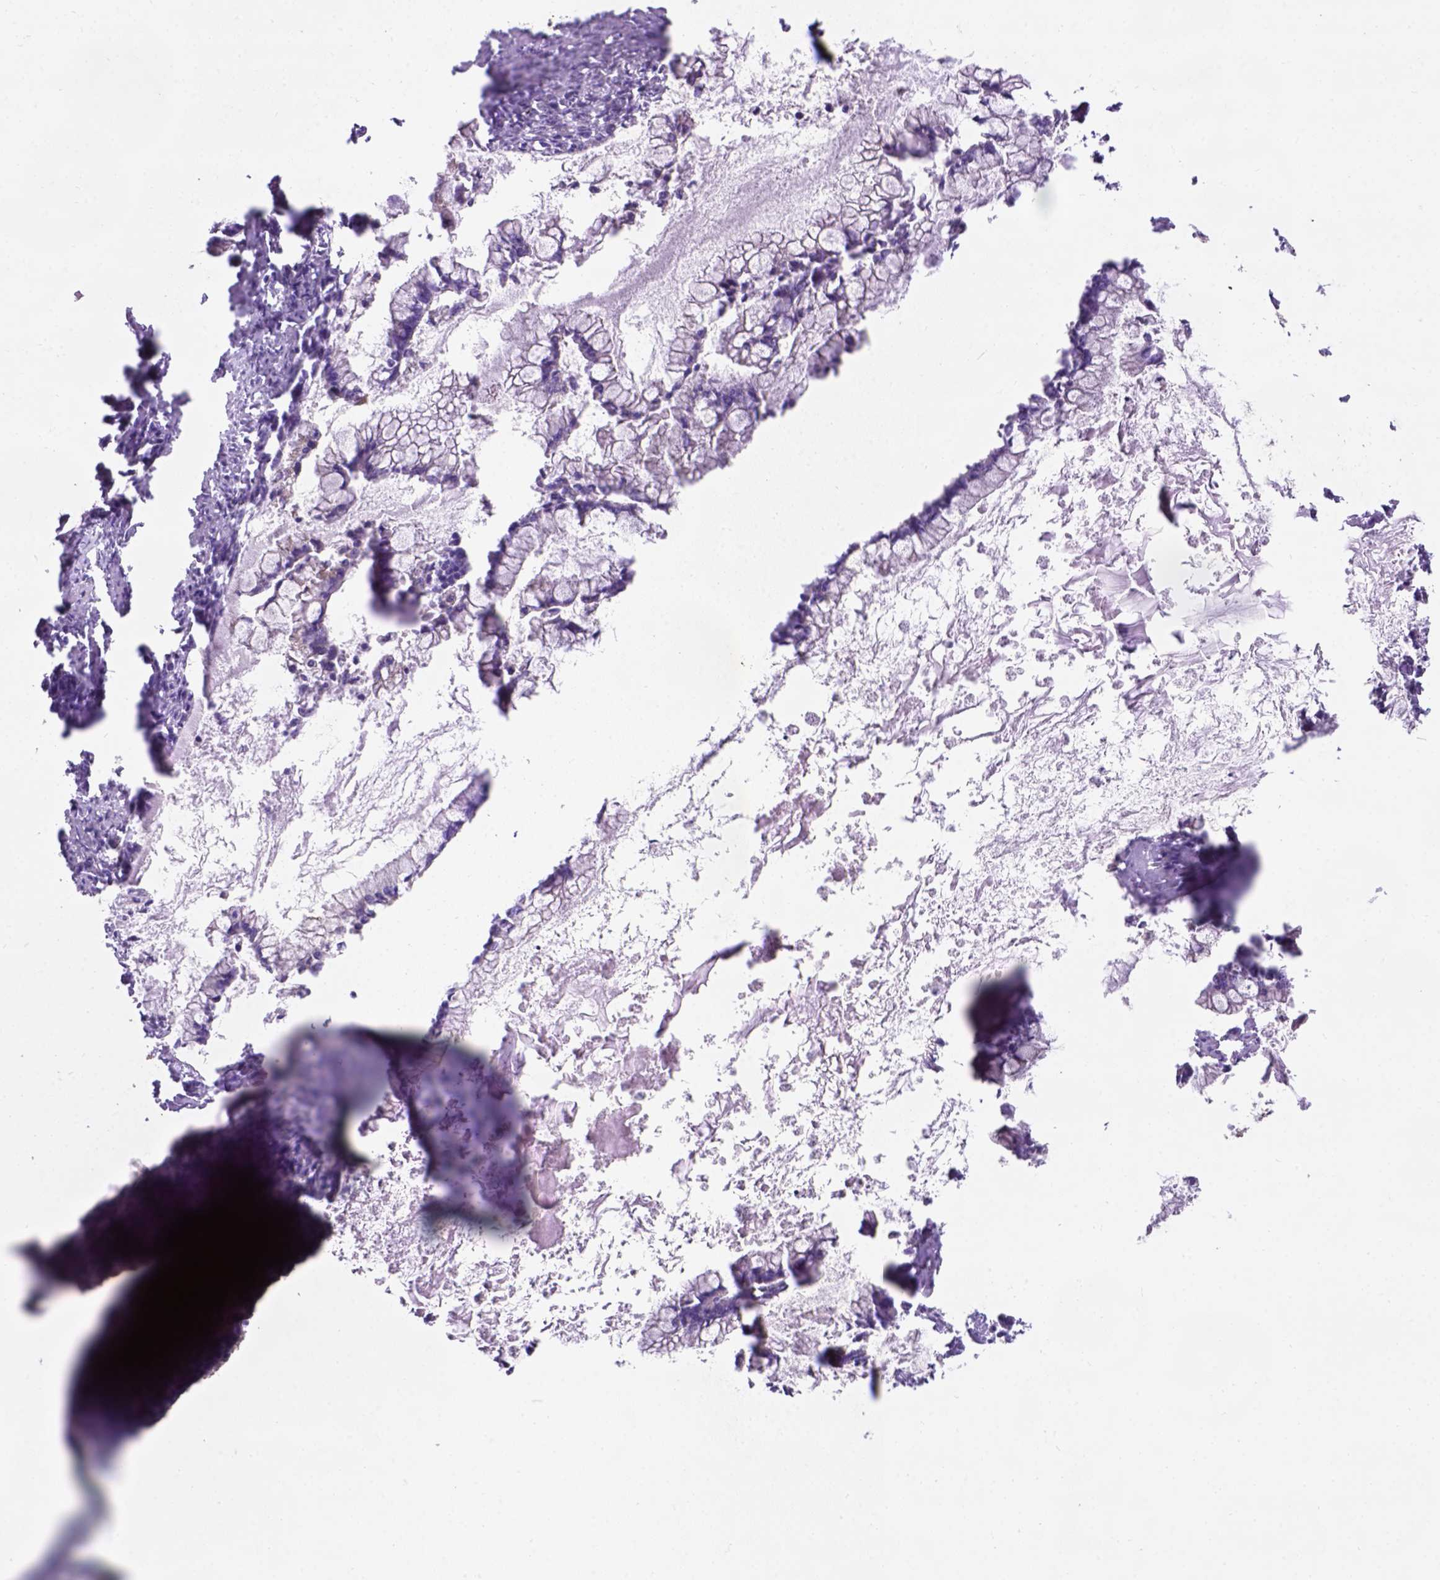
{"staining": {"intensity": "negative", "quantity": "none", "location": "none"}, "tissue": "ovarian cancer", "cell_type": "Tumor cells", "image_type": "cancer", "snomed": [{"axis": "morphology", "description": "Cystadenocarcinoma, mucinous, NOS"}, {"axis": "topography", "description": "Ovary"}], "caption": "Photomicrograph shows no protein positivity in tumor cells of mucinous cystadenocarcinoma (ovarian) tissue.", "gene": "L2HGDH", "patient": {"sex": "female", "age": 67}}